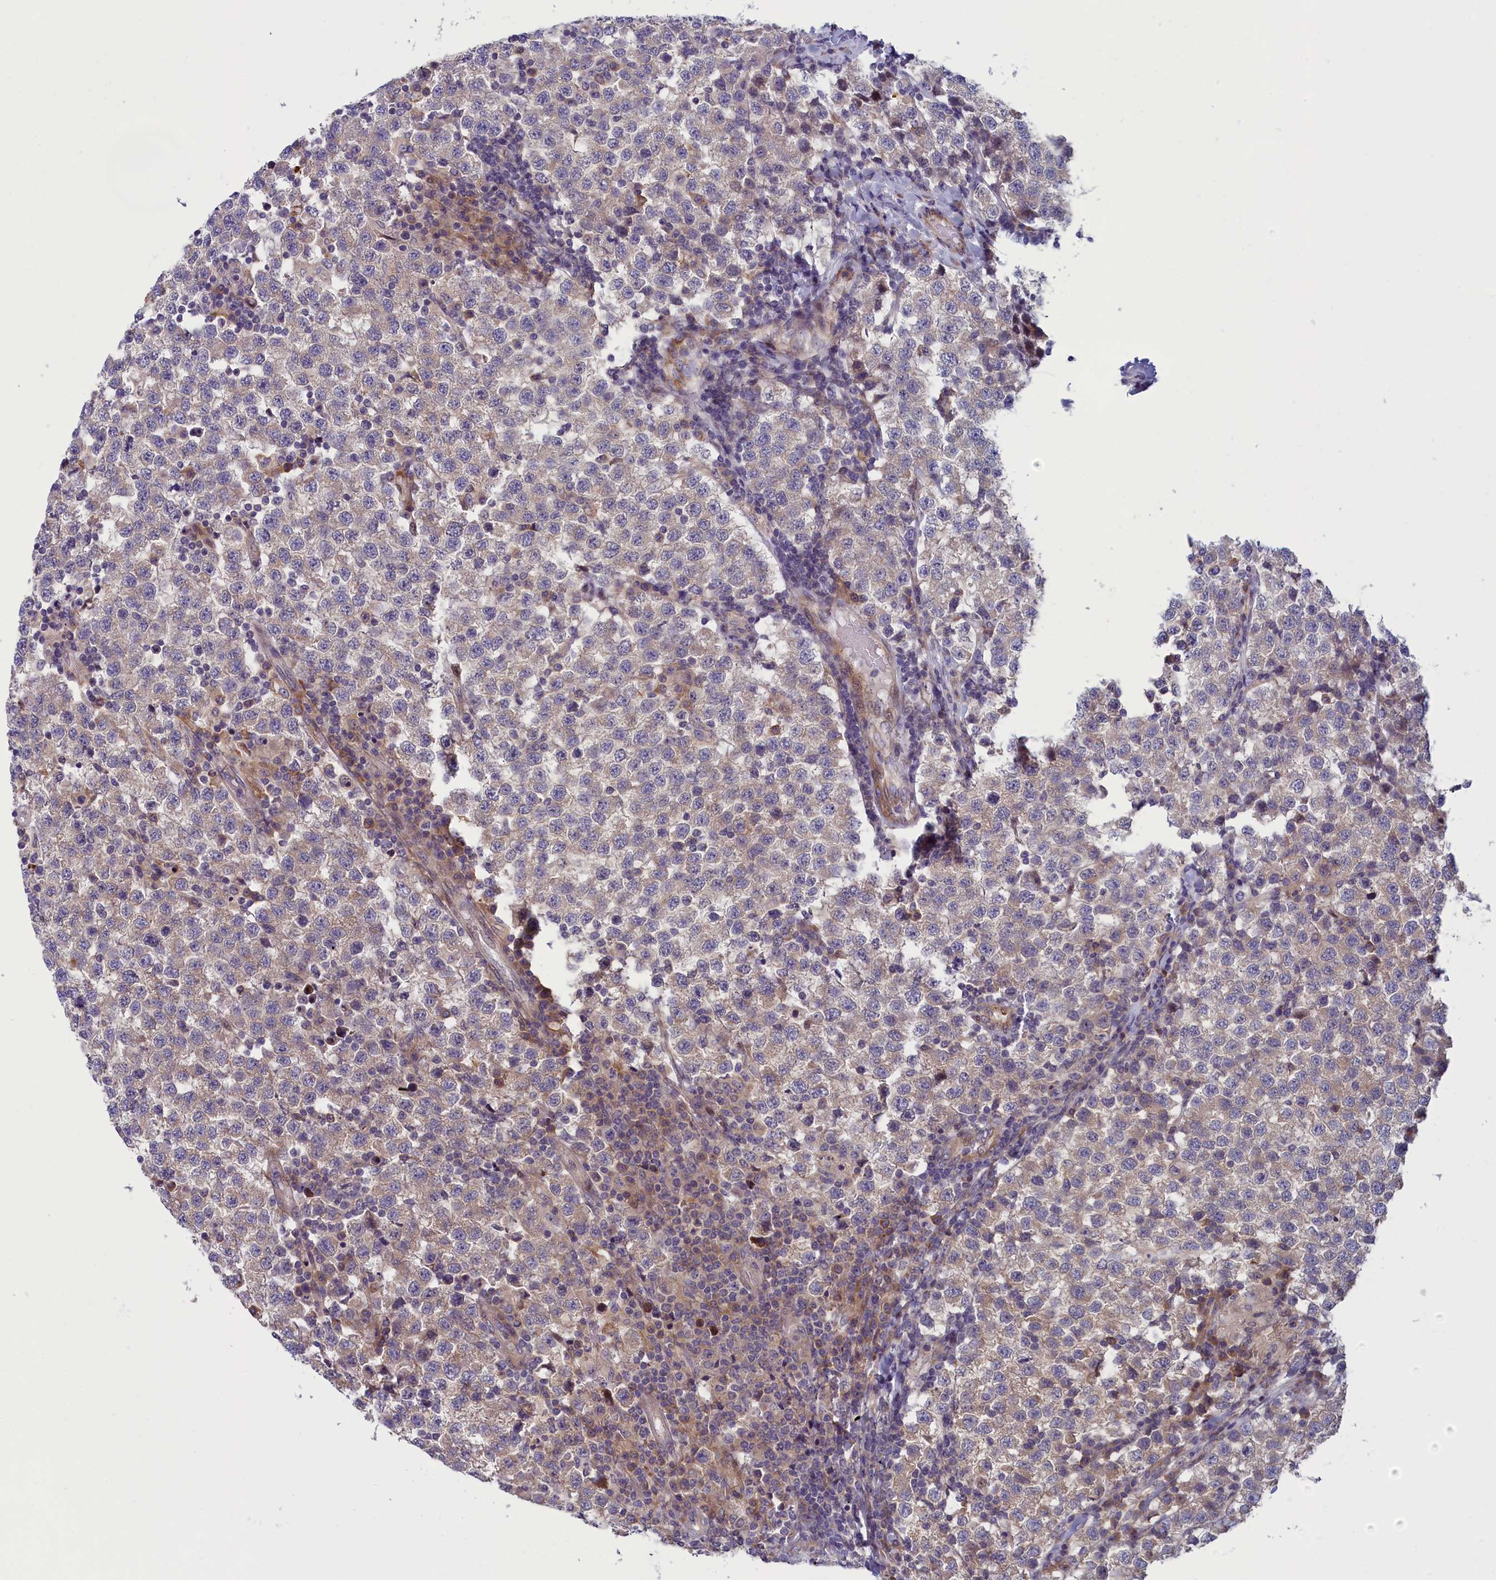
{"staining": {"intensity": "weak", "quantity": "<25%", "location": "cytoplasmic/membranous"}, "tissue": "testis cancer", "cell_type": "Tumor cells", "image_type": "cancer", "snomed": [{"axis": "morphology", "description": "Seminoma, NOS"}, {"axis": "topography", "description": "Testis"}], "caption": "A histopathology image of human testis cancer (seminoma) is negative for staining in tumor cells.", "gene": "ANKRD39", "patient": {"sex": "male", "age": 34}}